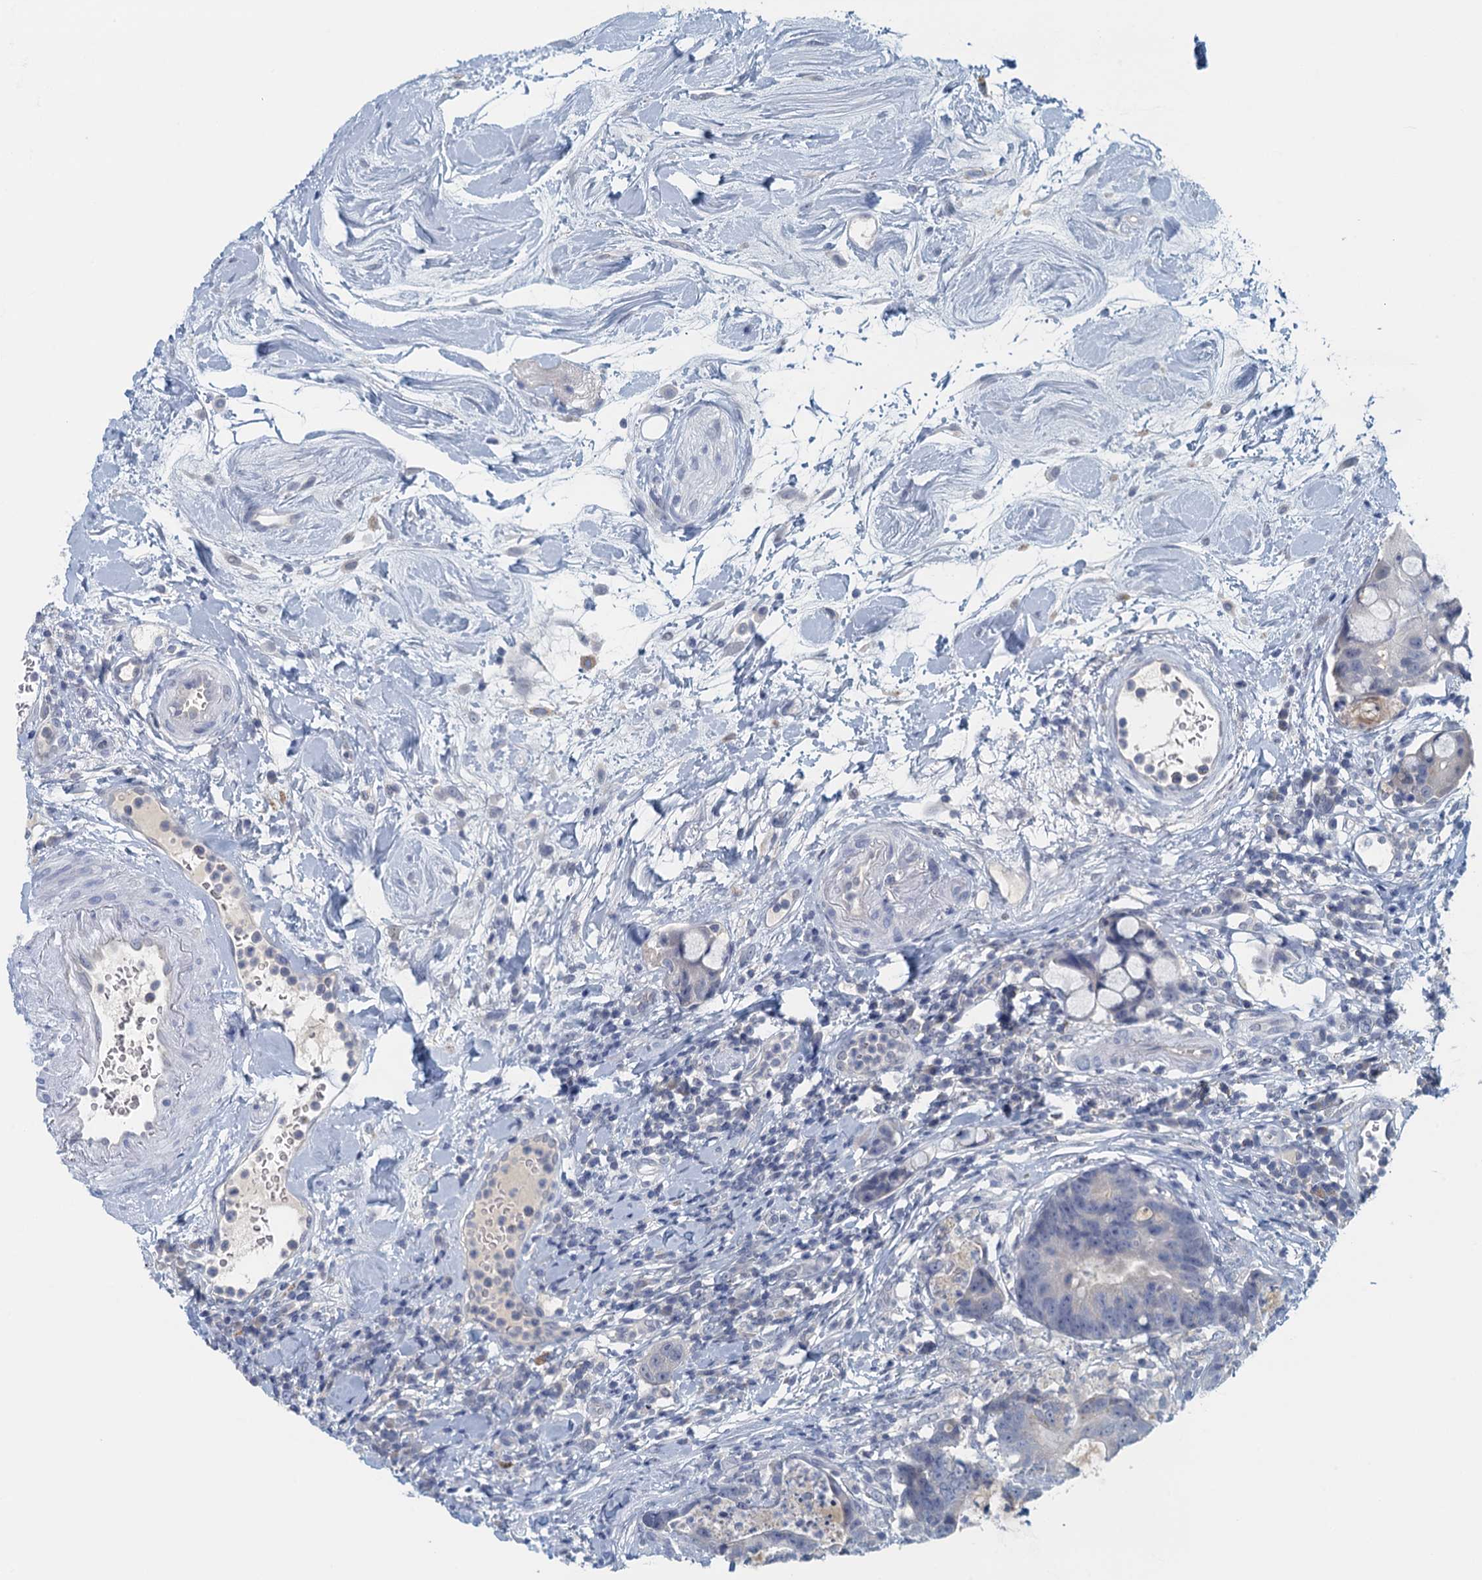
{"staining": {"intensity": "negative", "quantity": "none", "location": "none"}, "tissue": "colorectal cancer", "cell_type": "Tumor cells", "image_type": "cancer", "snomed": [{"axis": "morphology", "description": "Adenocarcinoma, NOS"}, {"axis": "topography", "description": "Colon"}], "caption": "Protein analysis of colorectal adenocarcinoma shows no significant expression in tumor cells.", "gene": "NUBP2", "patient": {"sex": "female", "age": 82}}